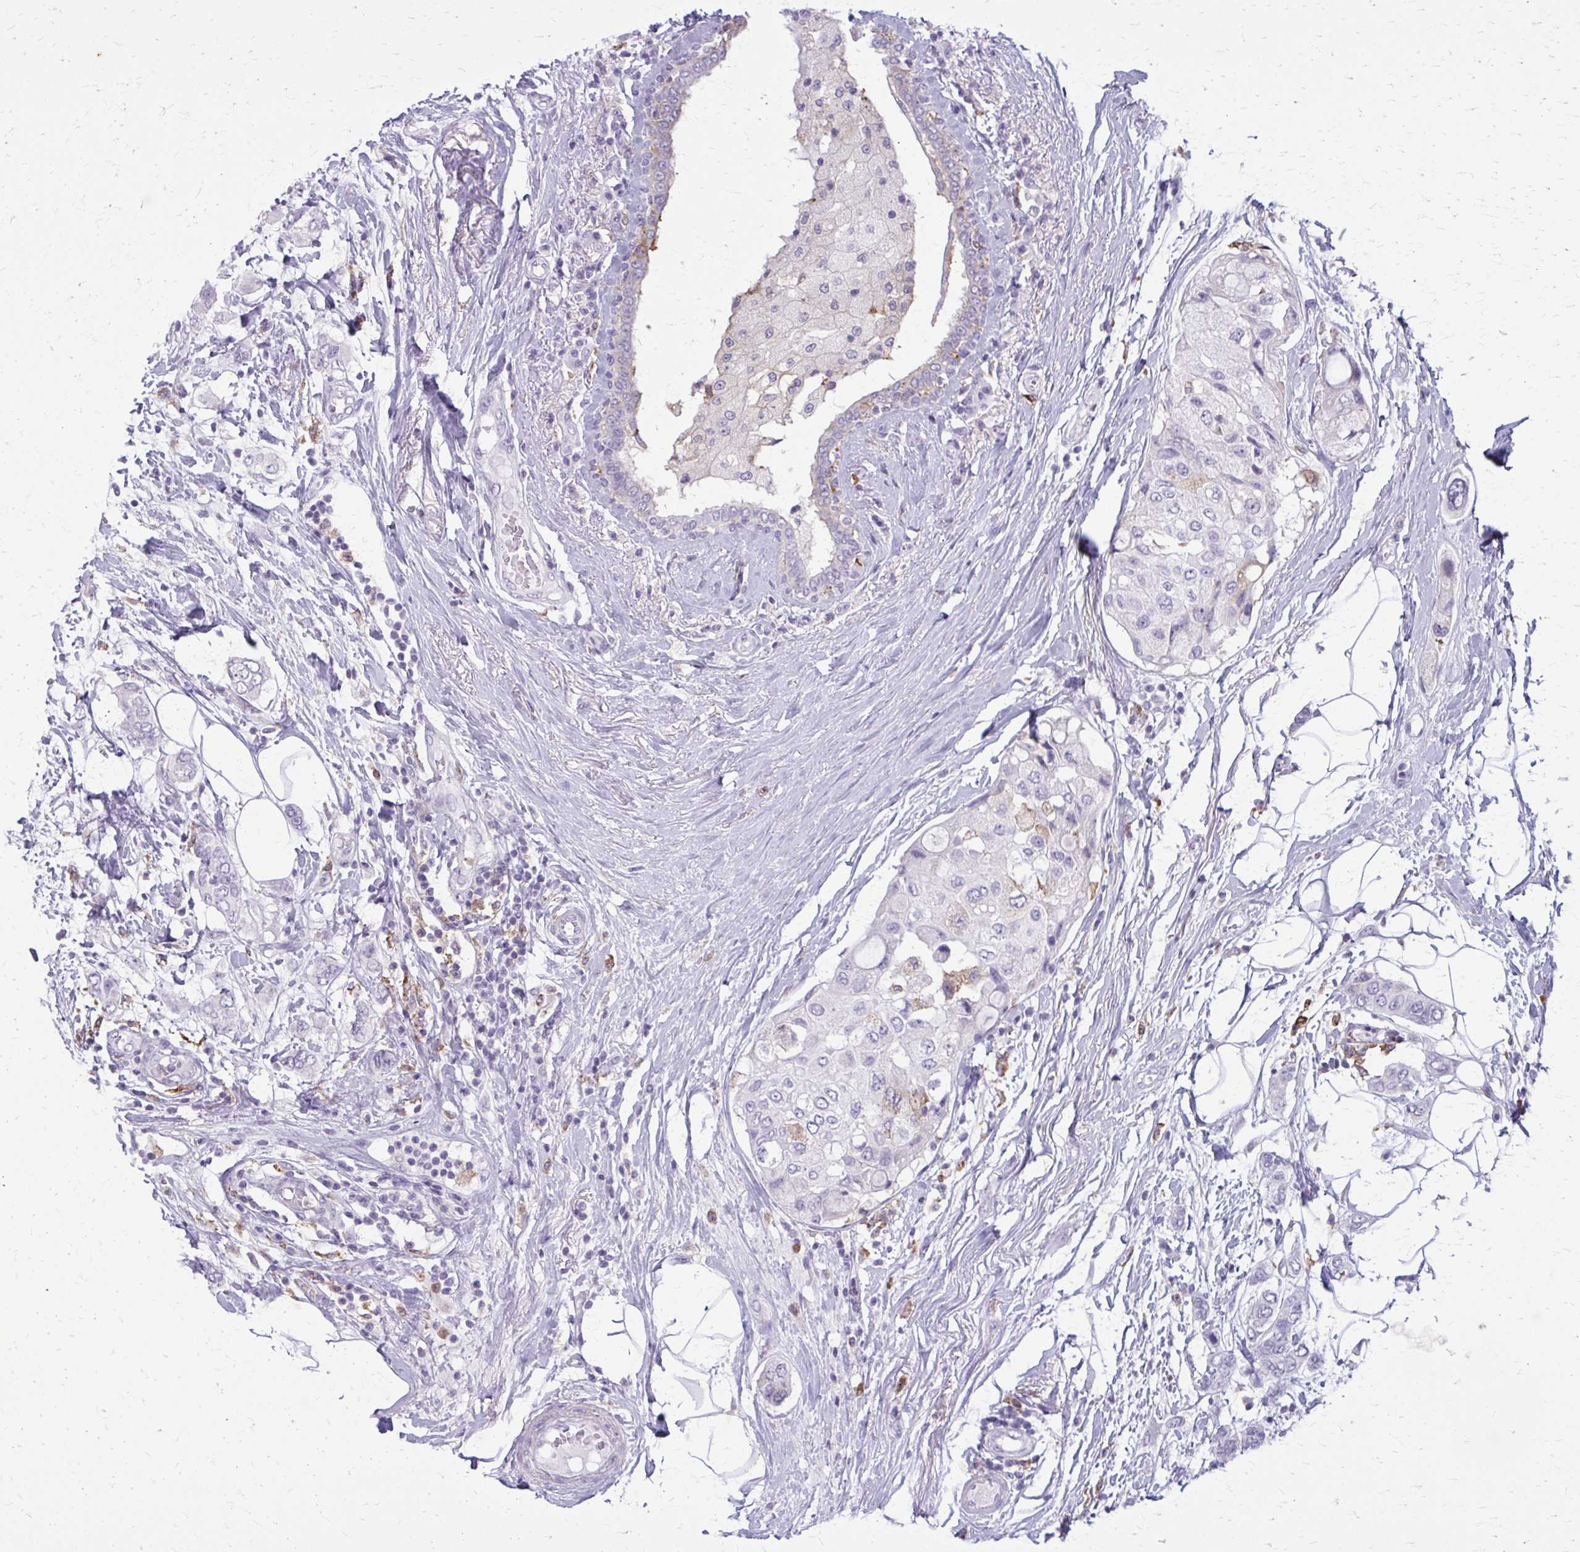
{"staining": {"intensity": "negative", "quantity": "none", "location": "none"}, "tissue": "breast cancer", "cell_type": "Tumor cells", "image_type": "cancer", "snomed": [{"axis": "morphology", "description": "Lobular carcinoma"}, {"axis": "topography", "description": "Breast"}], "caption": "Immunohistochemical staining of breast lobular carcinoma reveals no significant expression in tumor cells.", "gene": "CARD9", "patient": {"sex": "female", "age": 51}}